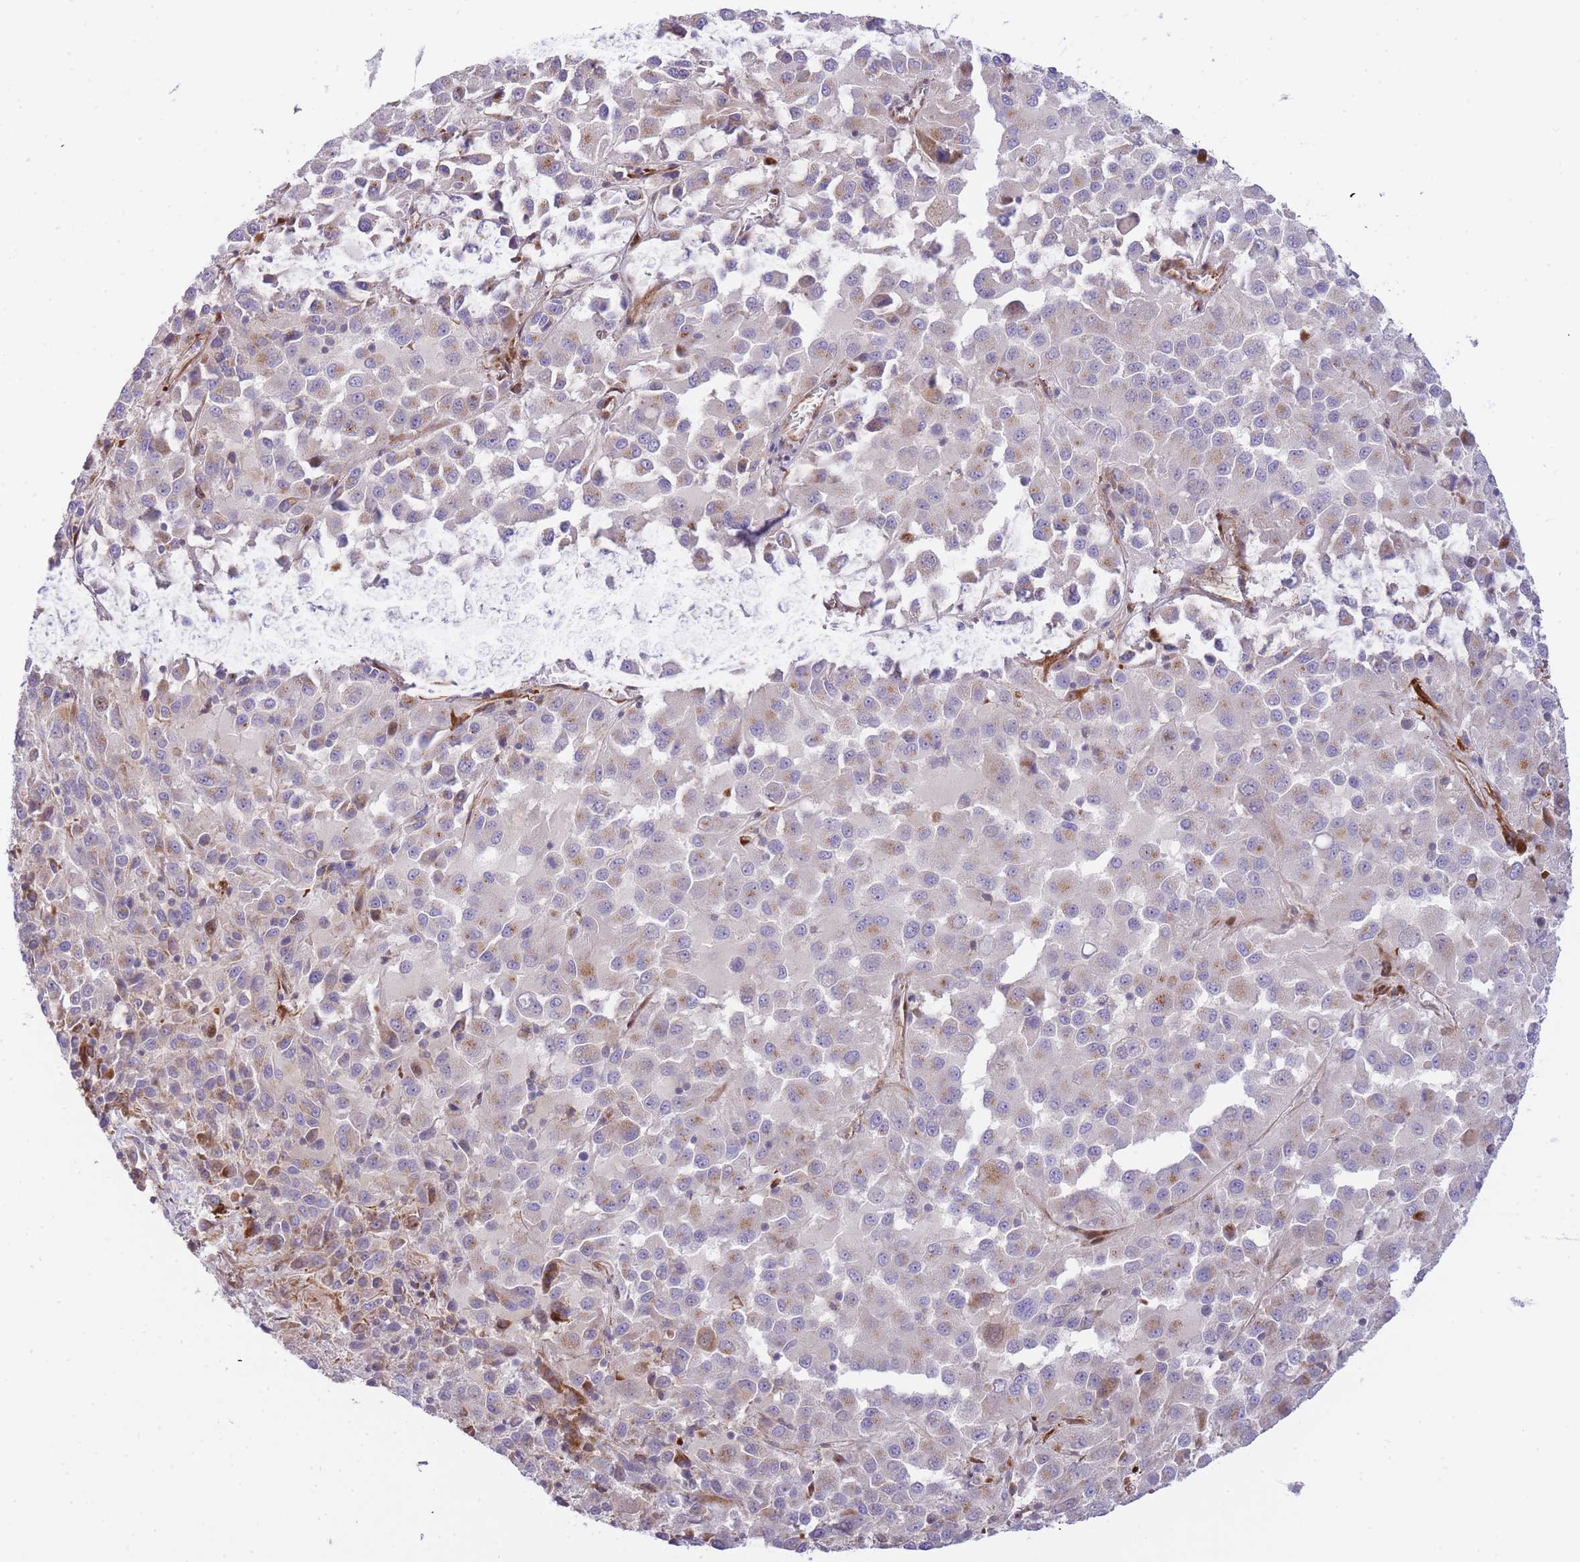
{"staining": {"intensity": "moderate", "quantity": "<25%", "location": "cytoplasmic/membranous"}, "tissue": "melanoma", "cell_type": "Tumor cells", "image_type": "cancer", "snomed": [{"axis": "morphology", "description": "Malignant melanoma, Metastatic site"}, {"axis": "topography", "description": "Lung"}], "caption": "Melanoma stained with DAB immunohistochemistry (IHC) reveals low levels of moderate cytoplasmic/membranous positivity in about <25% of tumor cells. (DAB IHC, brown staining for protein, blue staining for nuclei).", "gene": "ATP5MC2", "patient": {"sex": "male", "age": 64}}